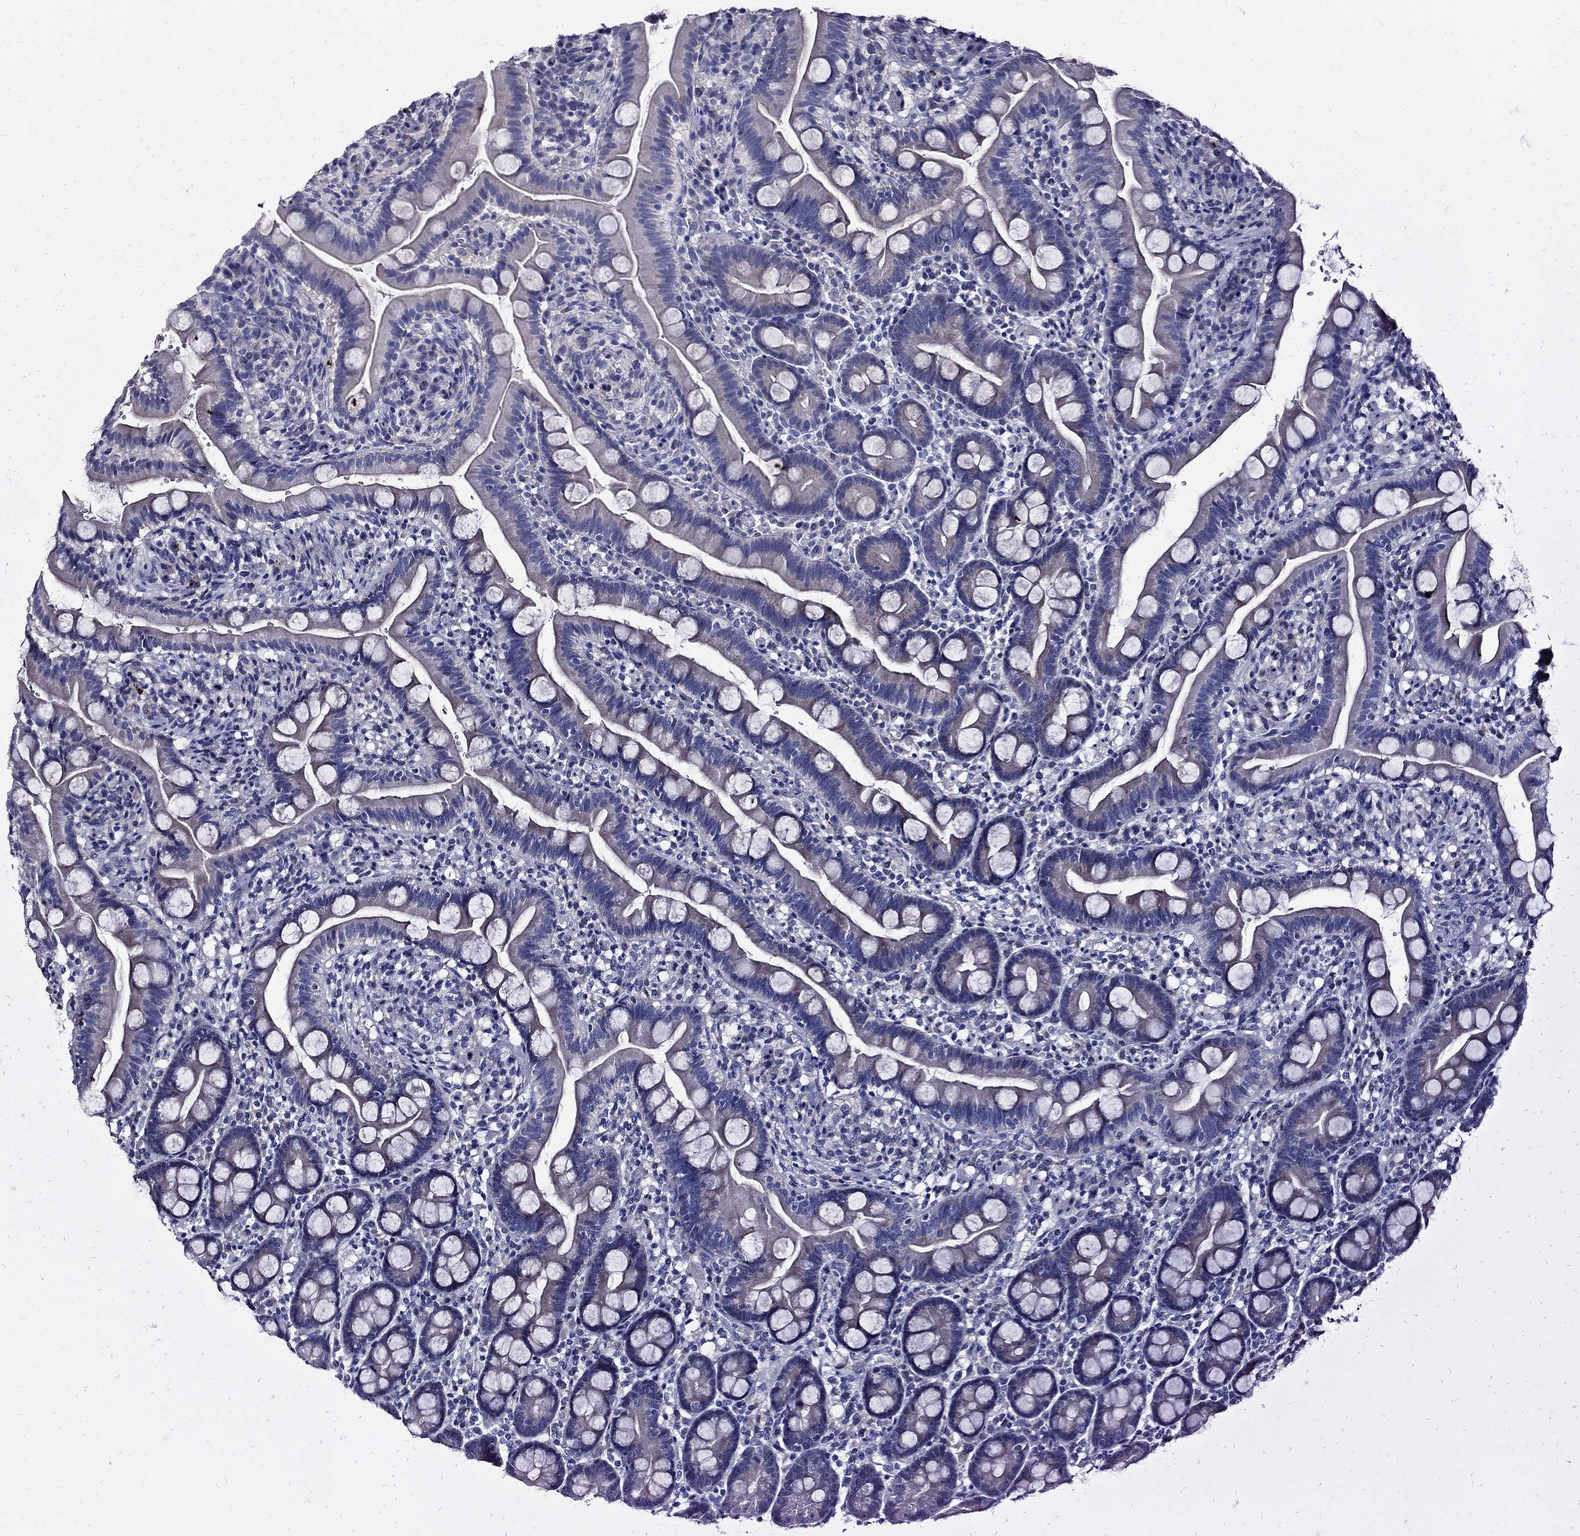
{"staining": {"intensity": "negative", "quantity": "none", "location": "none"}, "tissue": "small intestine", "cell_type": "Glandular cells", "image_type": "normal", "snomed": [{"axis": "morphology", "description": "Normal tissue, NOS"}, {"axis": "topography", "description": "Small intestine"}], "caption": "An image of small intestine stained for a protein shows no brown staining in glandular cells.", "gene": "TP53TG5", "patient": {"sex": "female", "age": 44}}